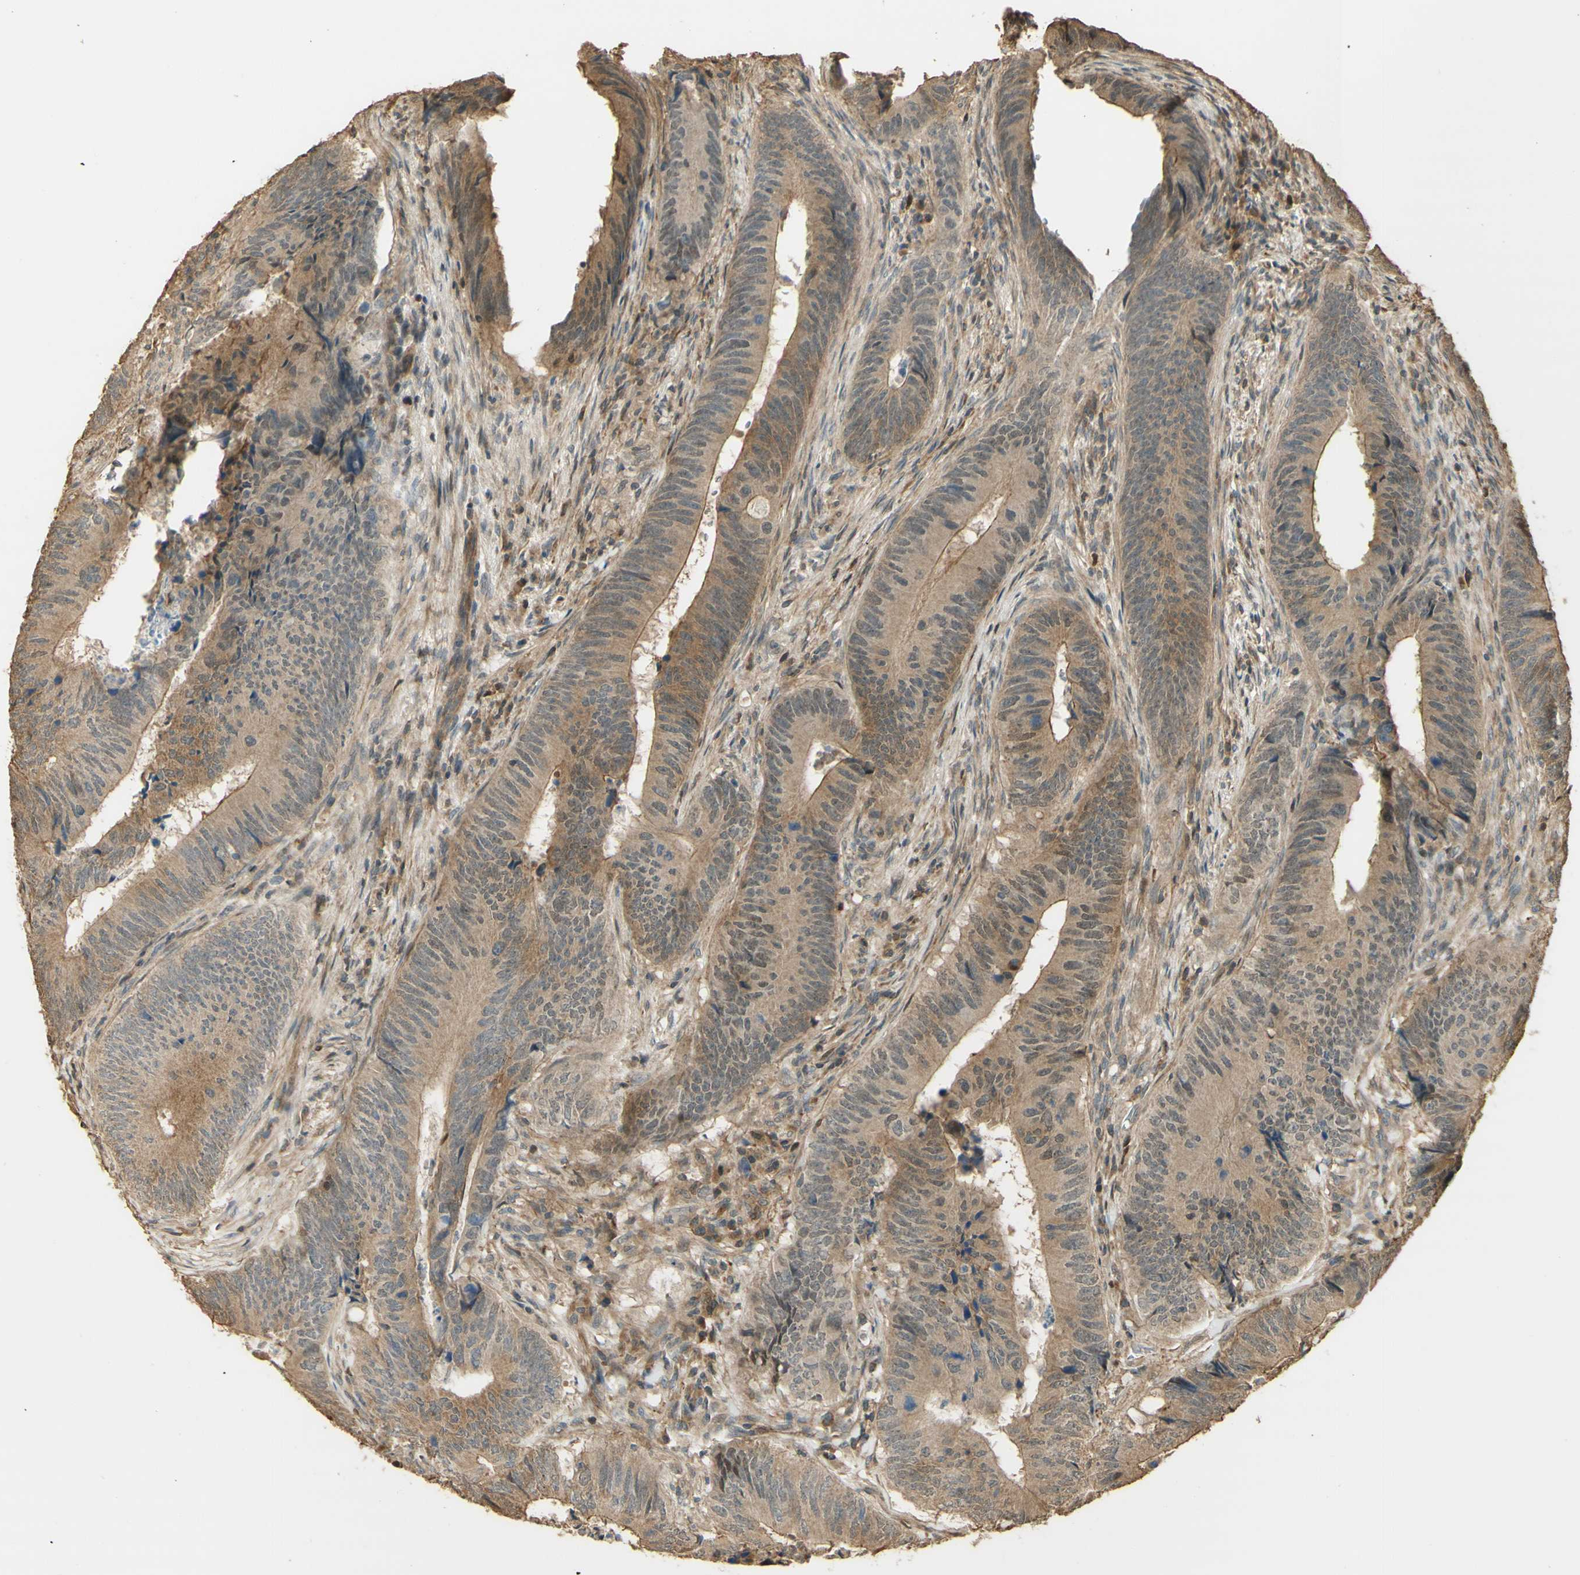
{"staining": {"intensity": "weak", "quantity": ">75%", "location": "cytoplasmic/membranous"}, "tissue": "colorectal cancer", "cell_type": "Tumor cells", "image_type": "cancer", "snomed": [{"axis": "morphology", "description": "Normal tissue, NOS"}, {"axis": "morphology", "description": "Adenocarcinoma, NOS"}, {"axis": "topography", "description": "Colon"}], "caption": "Colorectal cancer stained for a protein shows weak cytoplasmic/membranous positivity in tumor cells. The staining is performed using DAB brown chromogen to label protein expression. The nuclei are counter-stained blue using hematoxylin.", "gene": "AGER", "patient": {"sex": "male", "age": 56}}